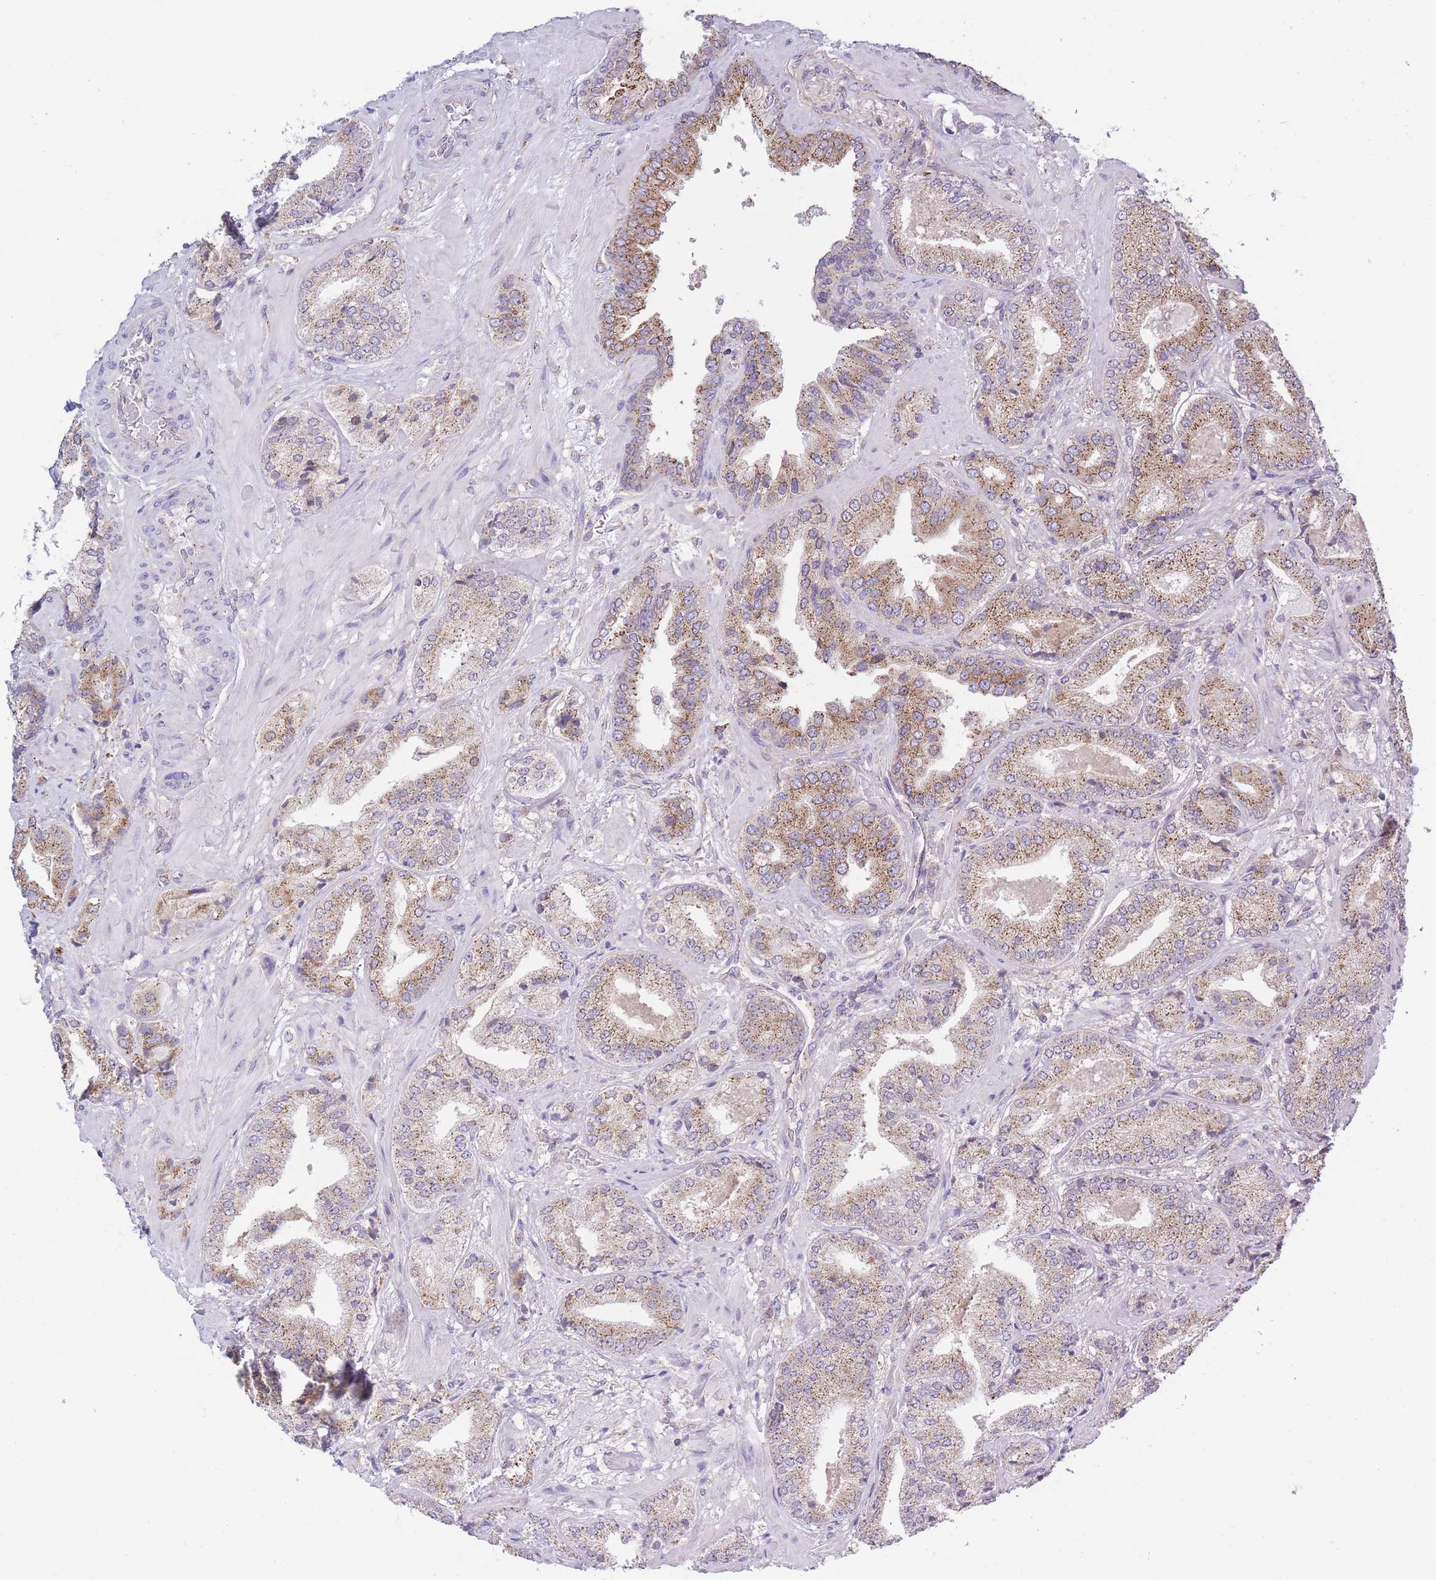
{"staining": {"intensity": "moderate", "quantity": ">75%", "location": "cytoplasmic/membranous"}, "tissue": "prostate cancer", "cell_type": "Tumor cells", "image_type": "cancer", "snomed": [{"axis": "morphology", "description": "Adenocarcinoma, High grade"}, {"axis": "topography", "description": "Prostate"}], "caption": "This is a photomicrograph of immunohistochemistry (IHC) staining of high-grade adenocarcinoma (prostate), which shows moderate positivity in the cytoplasmic/membranous of tumor cells.", "gene": "COPG2", "patient": {"sex": "male", "age": 63}}